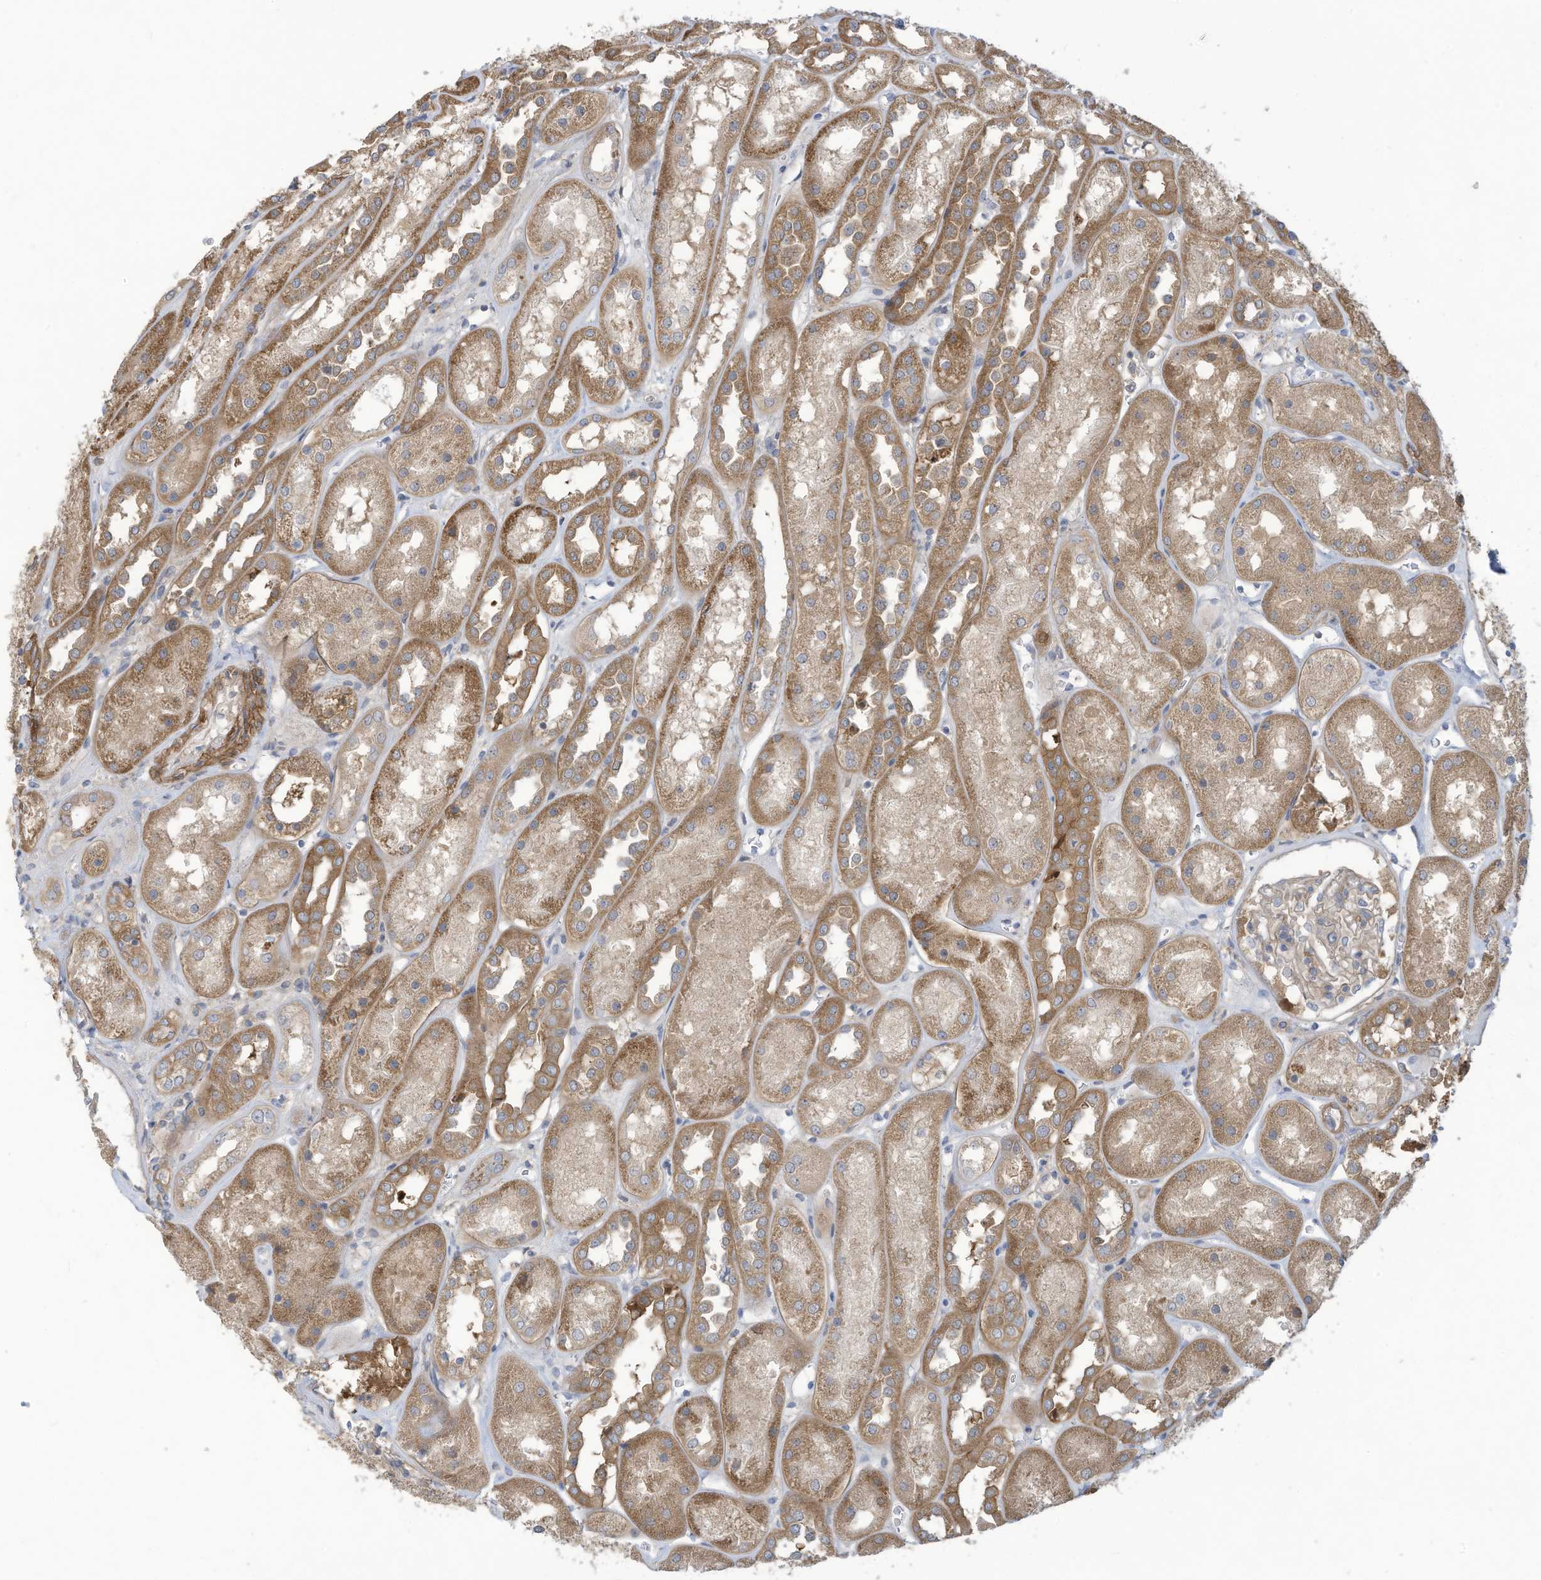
{"staining": {"intensity": "weak", "quantity": "25%-75%", "location": "cytoplasmic/membranous"}, "tissue": "kidney", "cell_type": "Cells in glomeruli", "image_type": "normal", "snomed": [{"axis": "morphology", "description": "Normal tissue, NOS"}, {"axis": "topography", "description": "Kidney"}], "caption": "Immunohistochemistry histopathology image of normal kidney stained for a protein (brown), which demonstrates low levels of weak cytoplasmic/membranous positivity in about 25%-75% of cells in glomeruli.", "gene": "ADI1", "patient": {"sex": "male", "age": 70}}